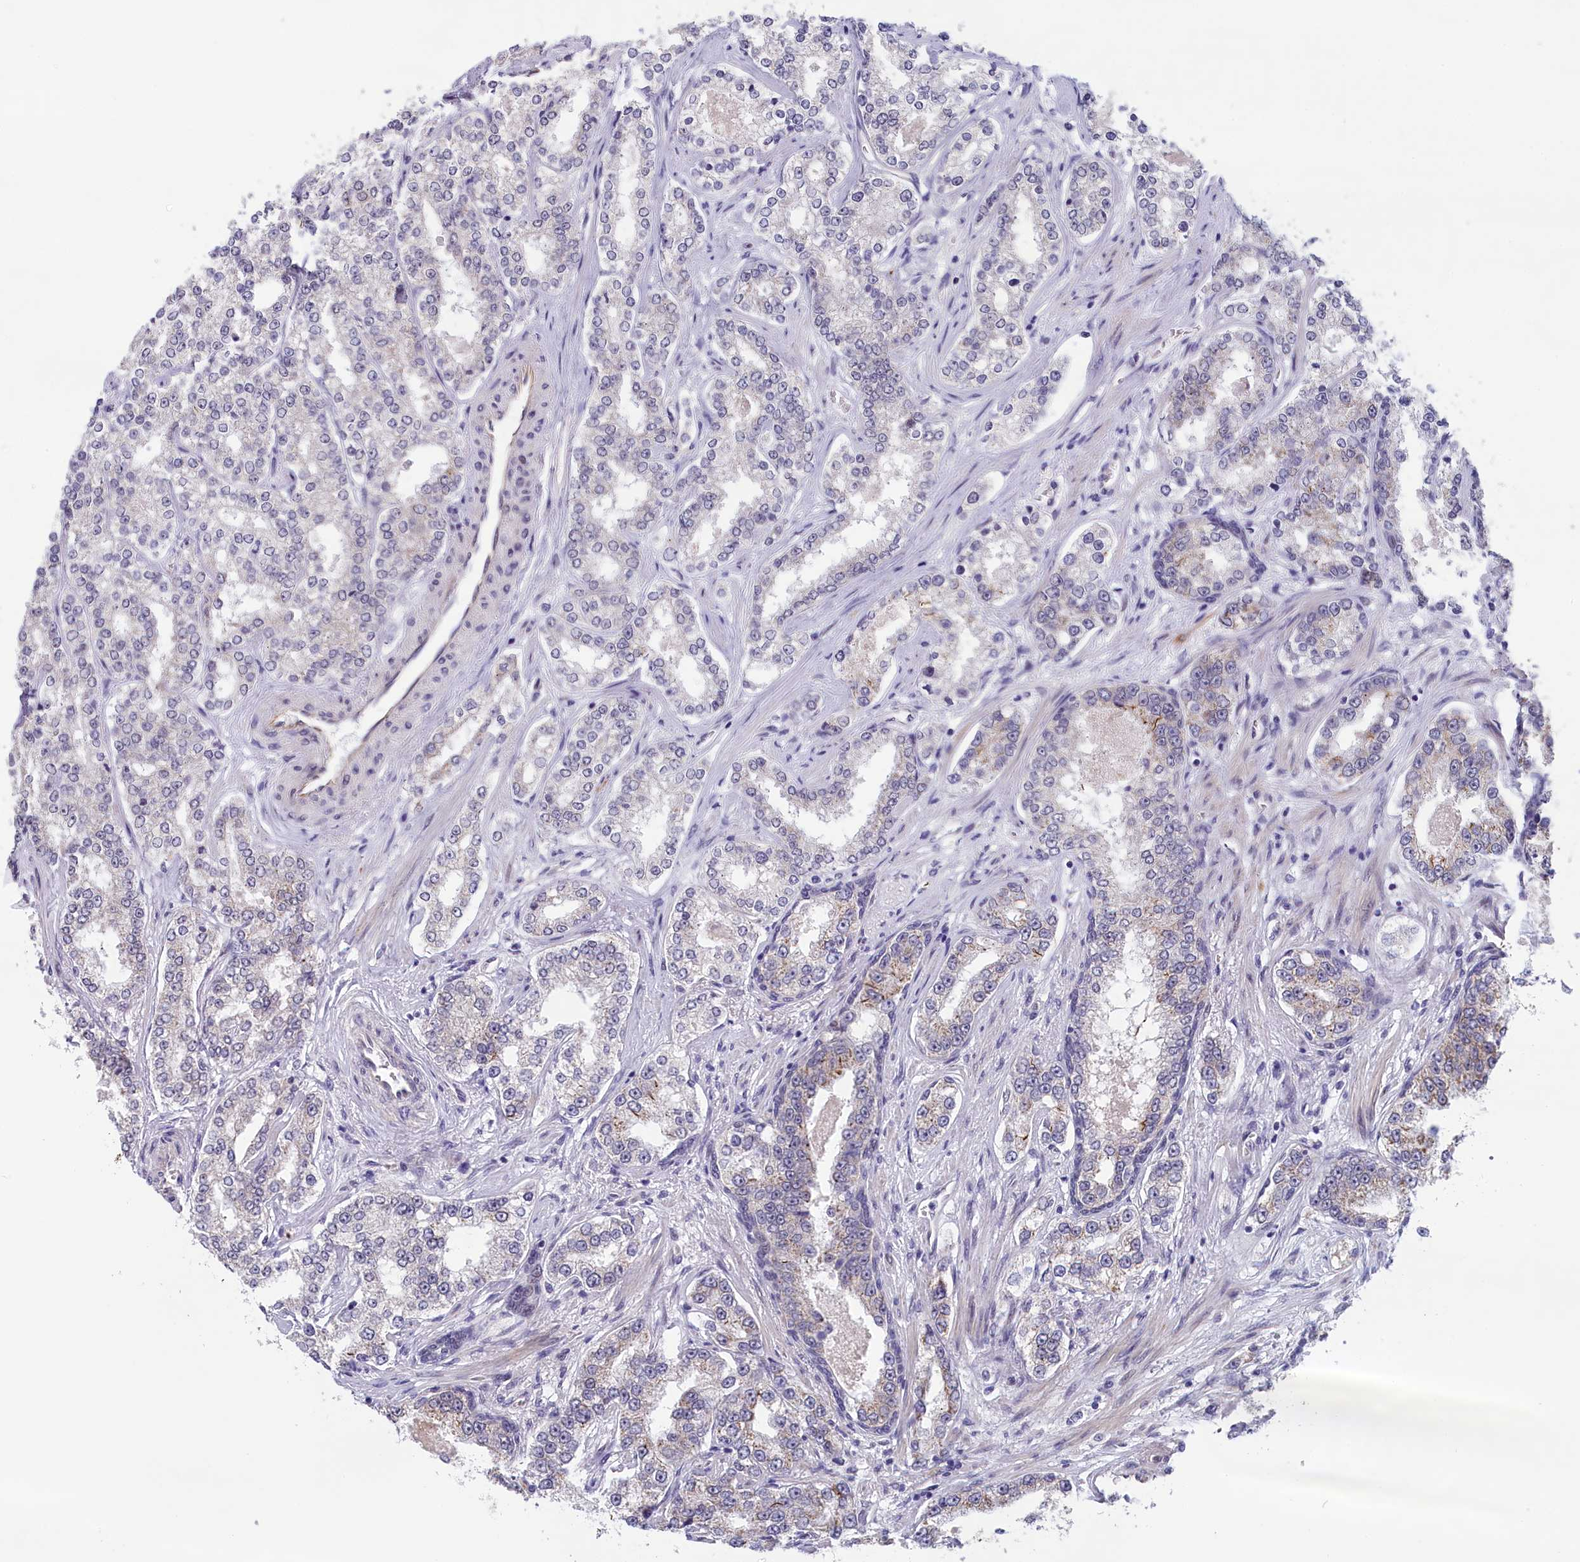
{"staining": {"intensity": "weak", "quantity": "25%-75%", "location": "cytoplasmic/membranous"}, "tissue": "prostate cancer", "cell_type": "Tumor cells", "image_type": "cancer", "snomed": [{"axis": "morphology", "description": "Normal tissue, NOS"}, {"axis": "morphology", "description": "Adenocarcinoma, High grade"}, {"axis": "topography", "description": "Prostate"}], "caption": "The micrograph exhibits staining of prostate high-grade adenocarcinoma, revealing weak cytoplasmic/membranous protein staining (brown color) within tumor cells. Using DAB (brown) and hematoxylin (blue) stains, captured at high magnification using brightfield microscopy.", "gene": "IGFALS", "patient": {"sex": "male", "age": 83}}